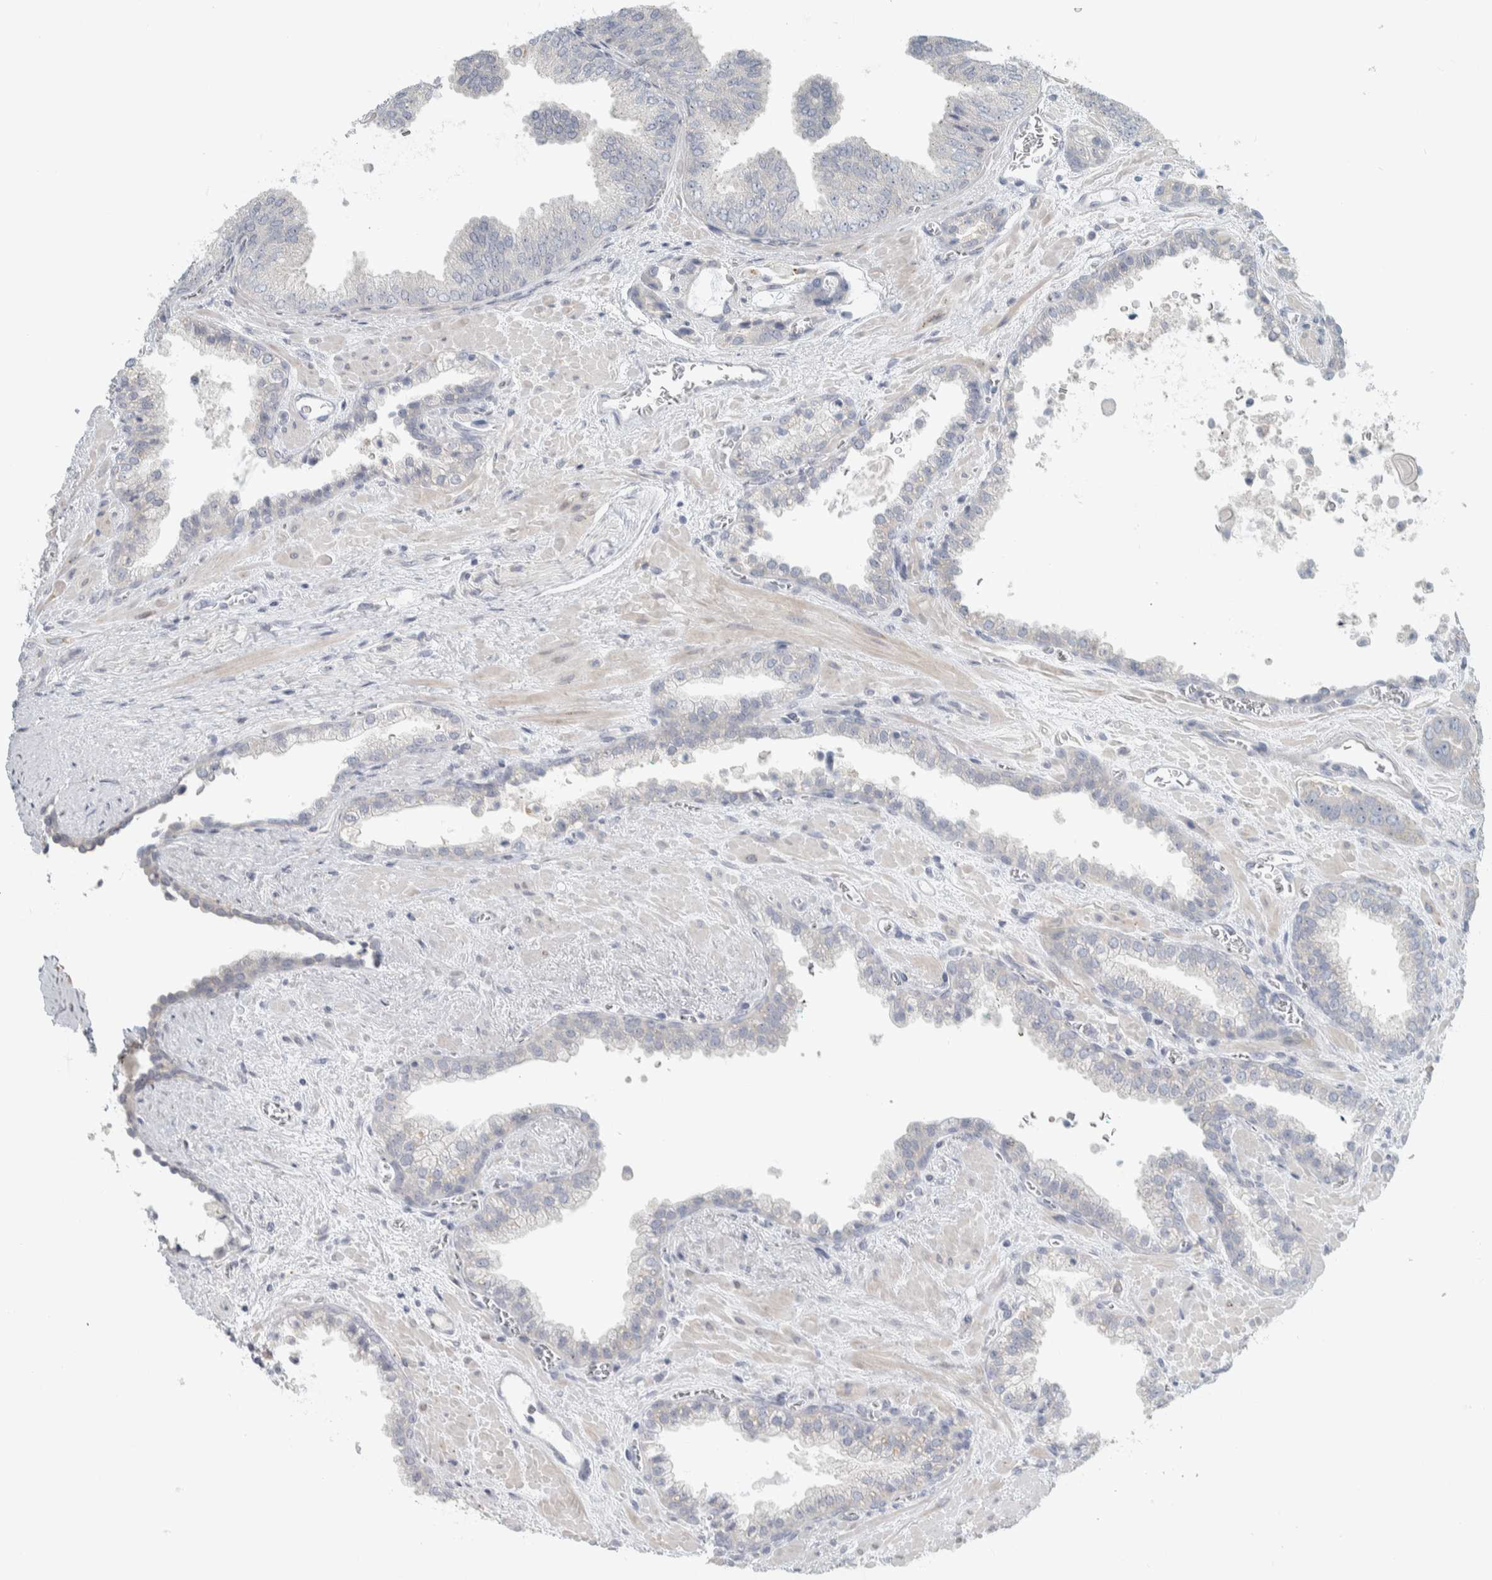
{"staining": {"intensity": "negative", "quantity": "none", "location": "none"}, "tissue": "prostate cancer", "cell_type": "Tumor cells", "image_type": "cancer", "snomed": [{"axis": "morphology", "description": "Adenocarcinoma, Low grade"}, {"axis": "topography", "description": "Prostate"}], "caption": "Tumor cells show no significant staining in prostate cancer. (Immunohistochemistry (ihc), brightfield microscopy, high magnification).", "gene": "HGS", "patient": {"sex": "male", "age": 71}}